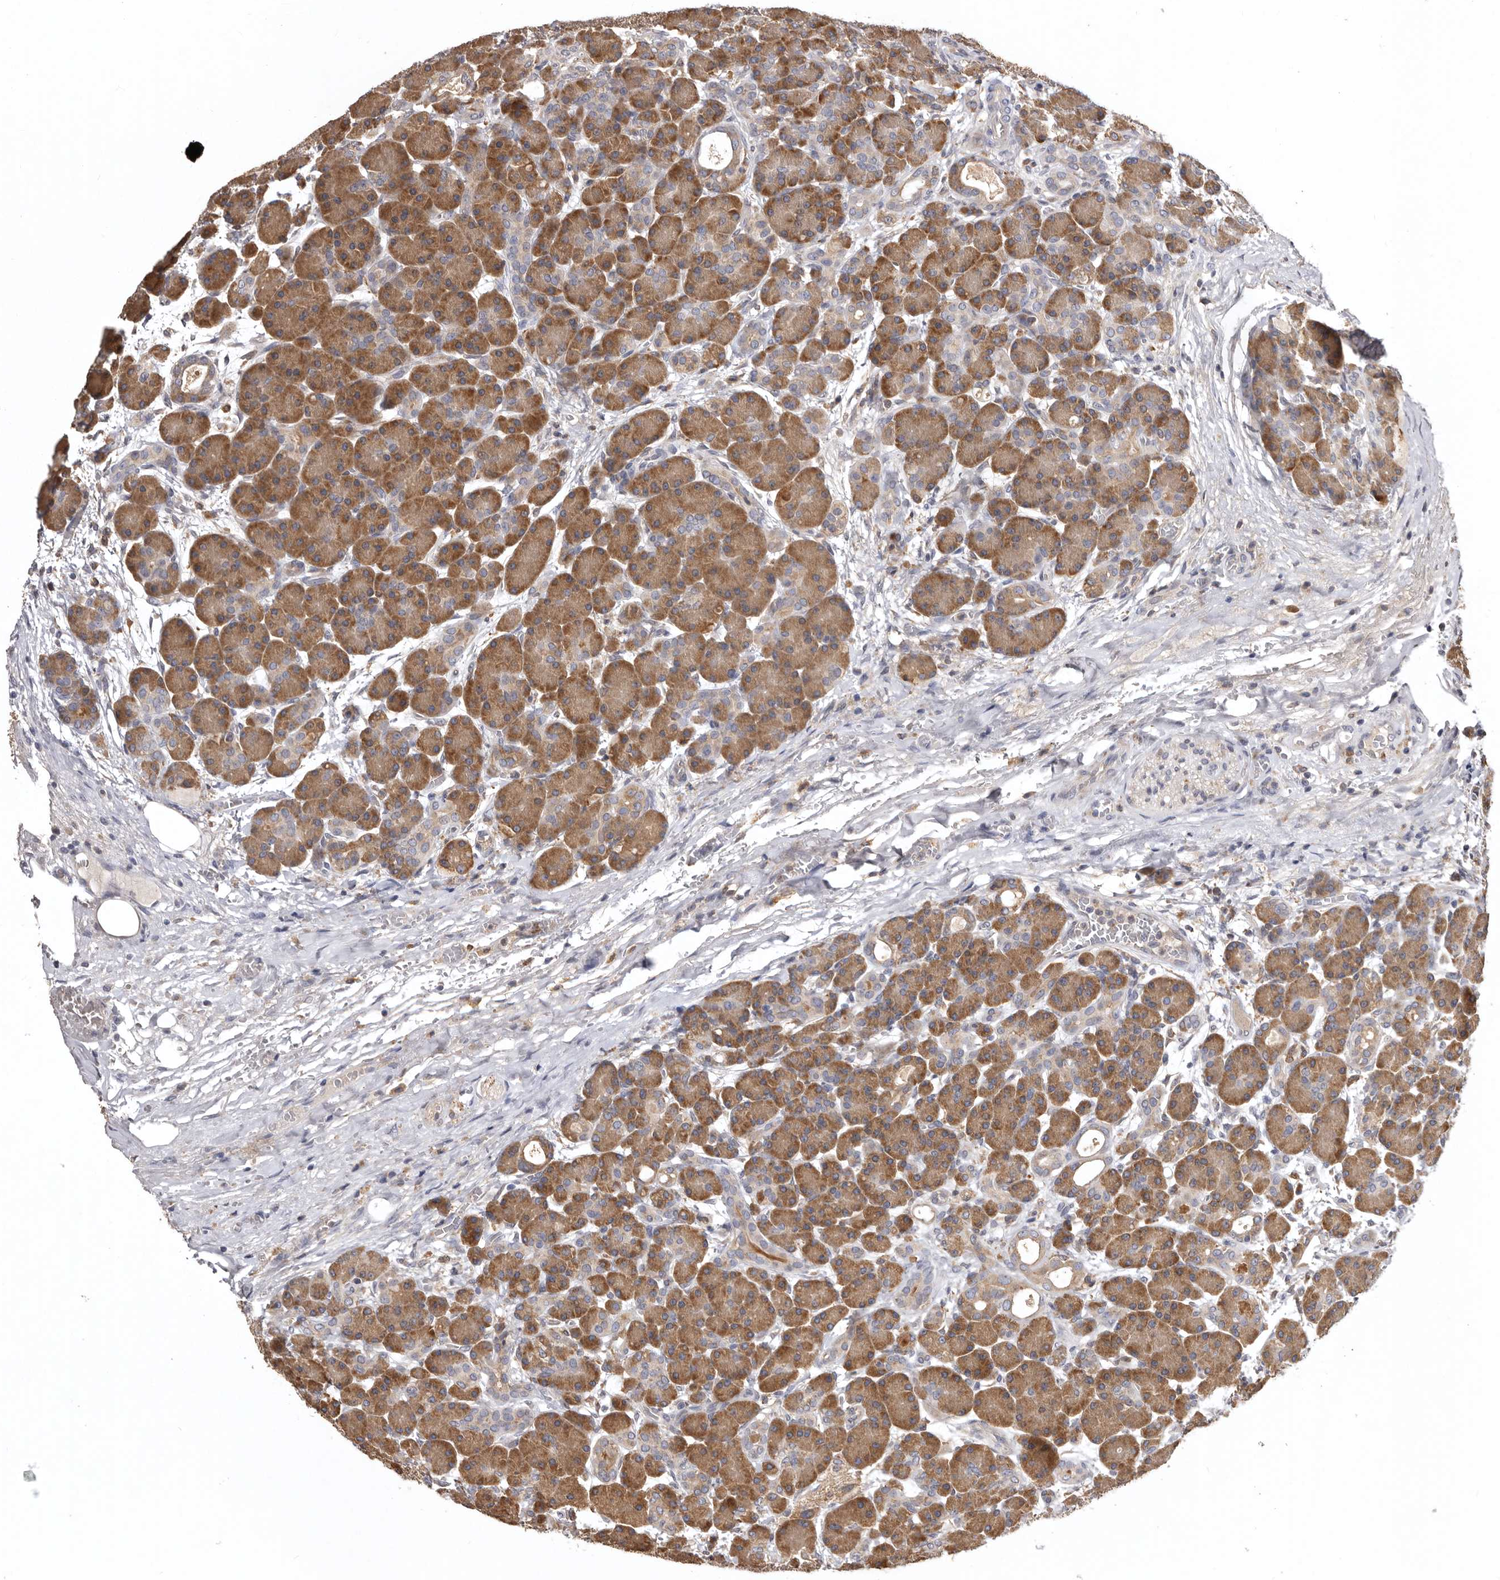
{"staining": {"intensity": "moderate", "quantity": ">75%", "location": "cytoplasmic/membranous"}, "tissue": "pancreas", "cell_type": "Exocrine glandular cells", "image_type": "normal", "snomed": [{"axis": "morphology", "description": "Normal tissue, NOS"}, {"axis": "topography", "description": "Pancreas"}], "caption": "A brown stain shows moderate cytoplasmic/membranous positivity of a protein in exocrine glandular cells of normal pancreas. The staining was performed using DAB, with brown indicating positive protein expression. Nuclei are stained blue with hematoxylin.", "gene": "INKA2", "patient": {"sex": "male", "age": 63}}